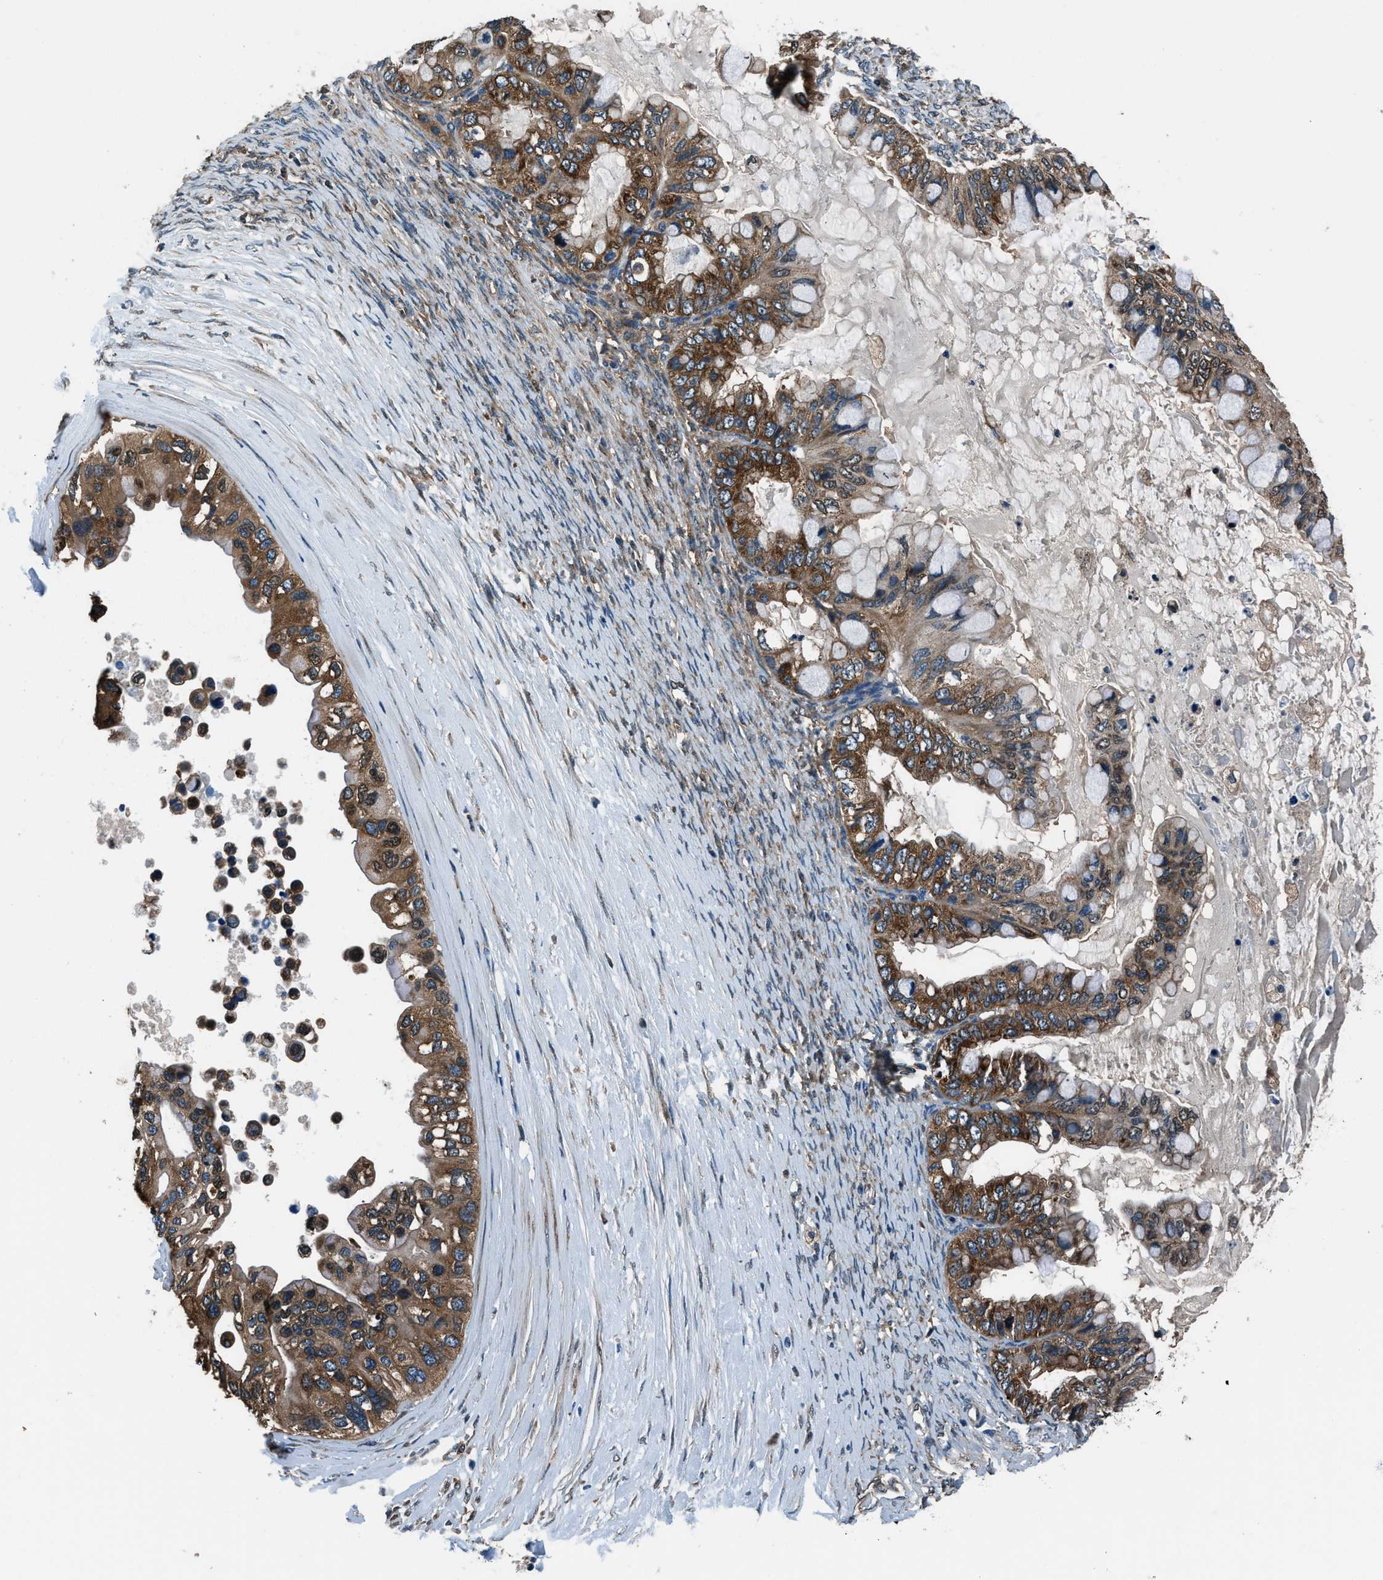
{"staining": {"intensity": "moderate", "quantity": ">75%", "location": "cytoplasmic/membranous"}, "tissue": "ovarian cancer", "cell_type": "Tumor cells", "image_type": "cancer", "snomed": [{"axis": "morphology", "description": "Cystadenocarcinoma, mucinous, NOS"}, {"axis": "topography", "description": "Ovary"}], "caption": "Immunohistochemical staining of ovarian mucinous cystadenocarcinoma exhibits moderate cytoplasmic/membranous protein expression in approximately >75% of tumor cells. The staining is performed using DAB (3,3'-diaminobenzidine) brown chromogen to label protein expression. The nuclei are counter-stained blue using hematoxylin.", "gene": "ARFGAP2", "patient": {"sex": "female", "age": 80}}